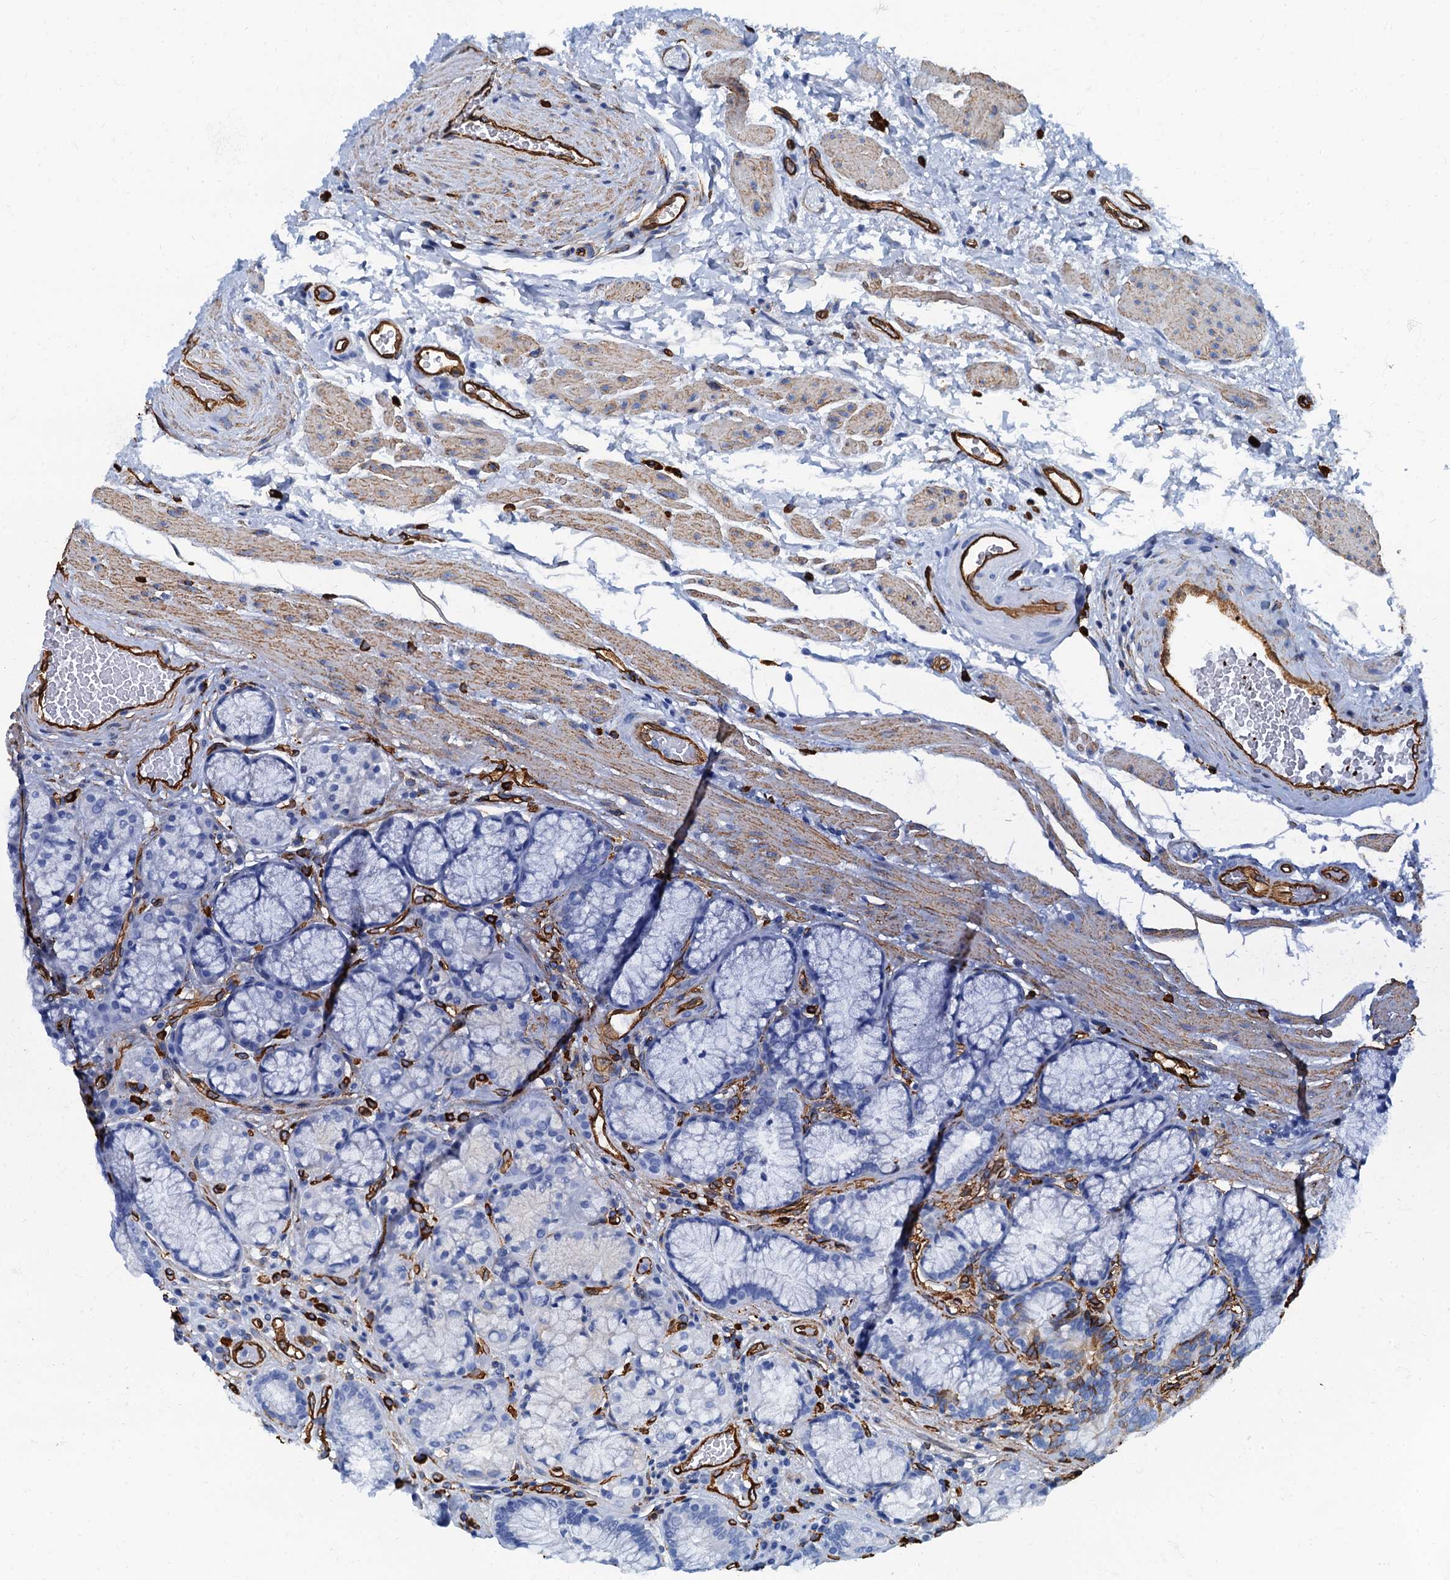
{"staining": {"intensity": "negative", "quantity": "none", "location": "none"}, "tissue": "stomach", "cell_type": "Glandular cells", "image_type": "normal", "snomed": [{"axis": "morphology", "description": "Normal tissue, NOS"}, {"axis": "topography", "description": "Stomach"}], "caption": "The image shows no staining of glandular cells in benign stomach.", "gene": "CAVIN2", "patient": {"sex": "male", "age": 63}}